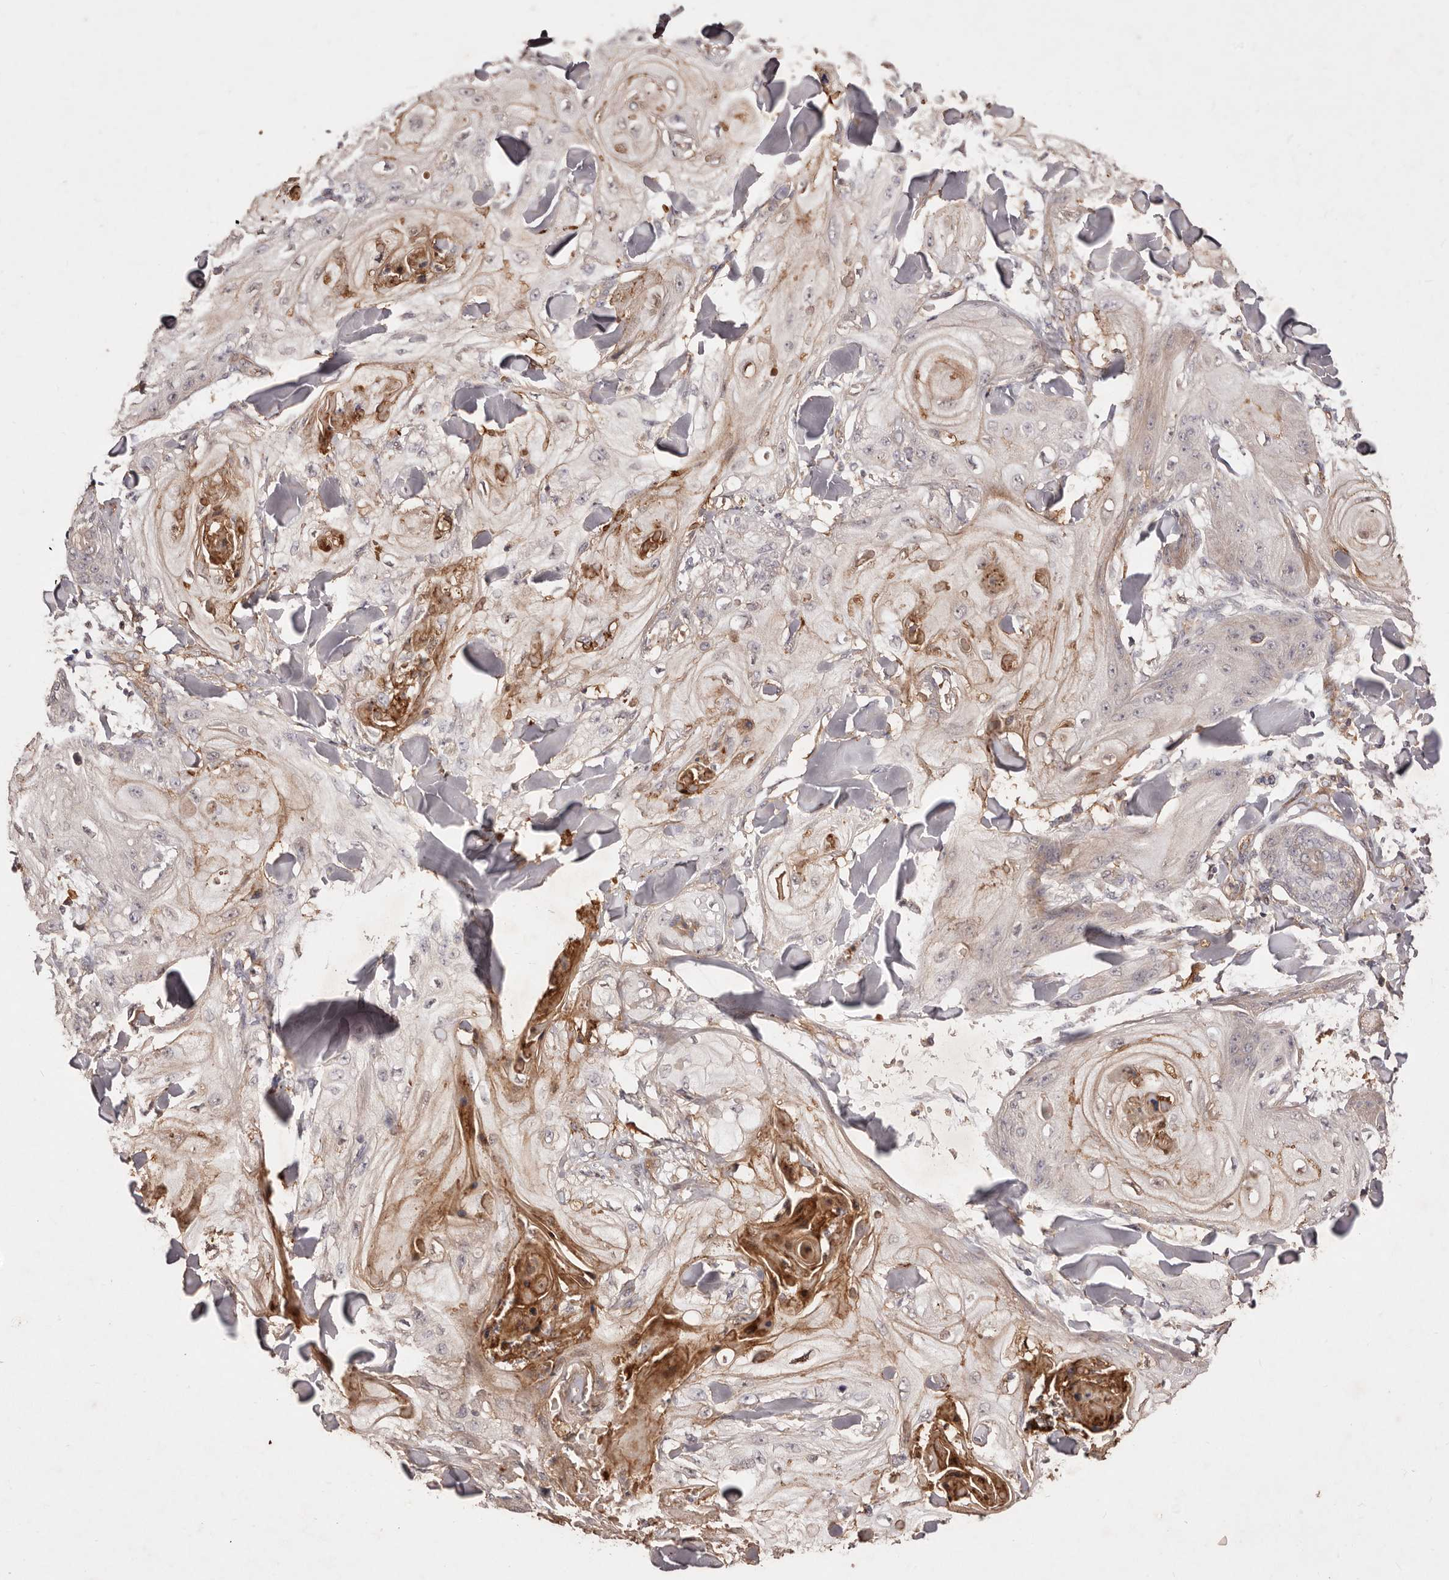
{"staining": {"intensity": "negative", "quantity": "none", "location": "none"}, "tissue": "skin cancer", "cell_type": "Tumor cells", "image_type": "cancer", "snomed": [{"axis": "morphology", "description": "Squamous cell carcinoma, NOS"}, {"axis": "topography", "description": "Skin"}], "caption": "There is no significant expression in tumor cells of skin cancer (squamous cell carcinoma).", "gene": "CCL14", "patient": {"sex": "male", "age": 74}}